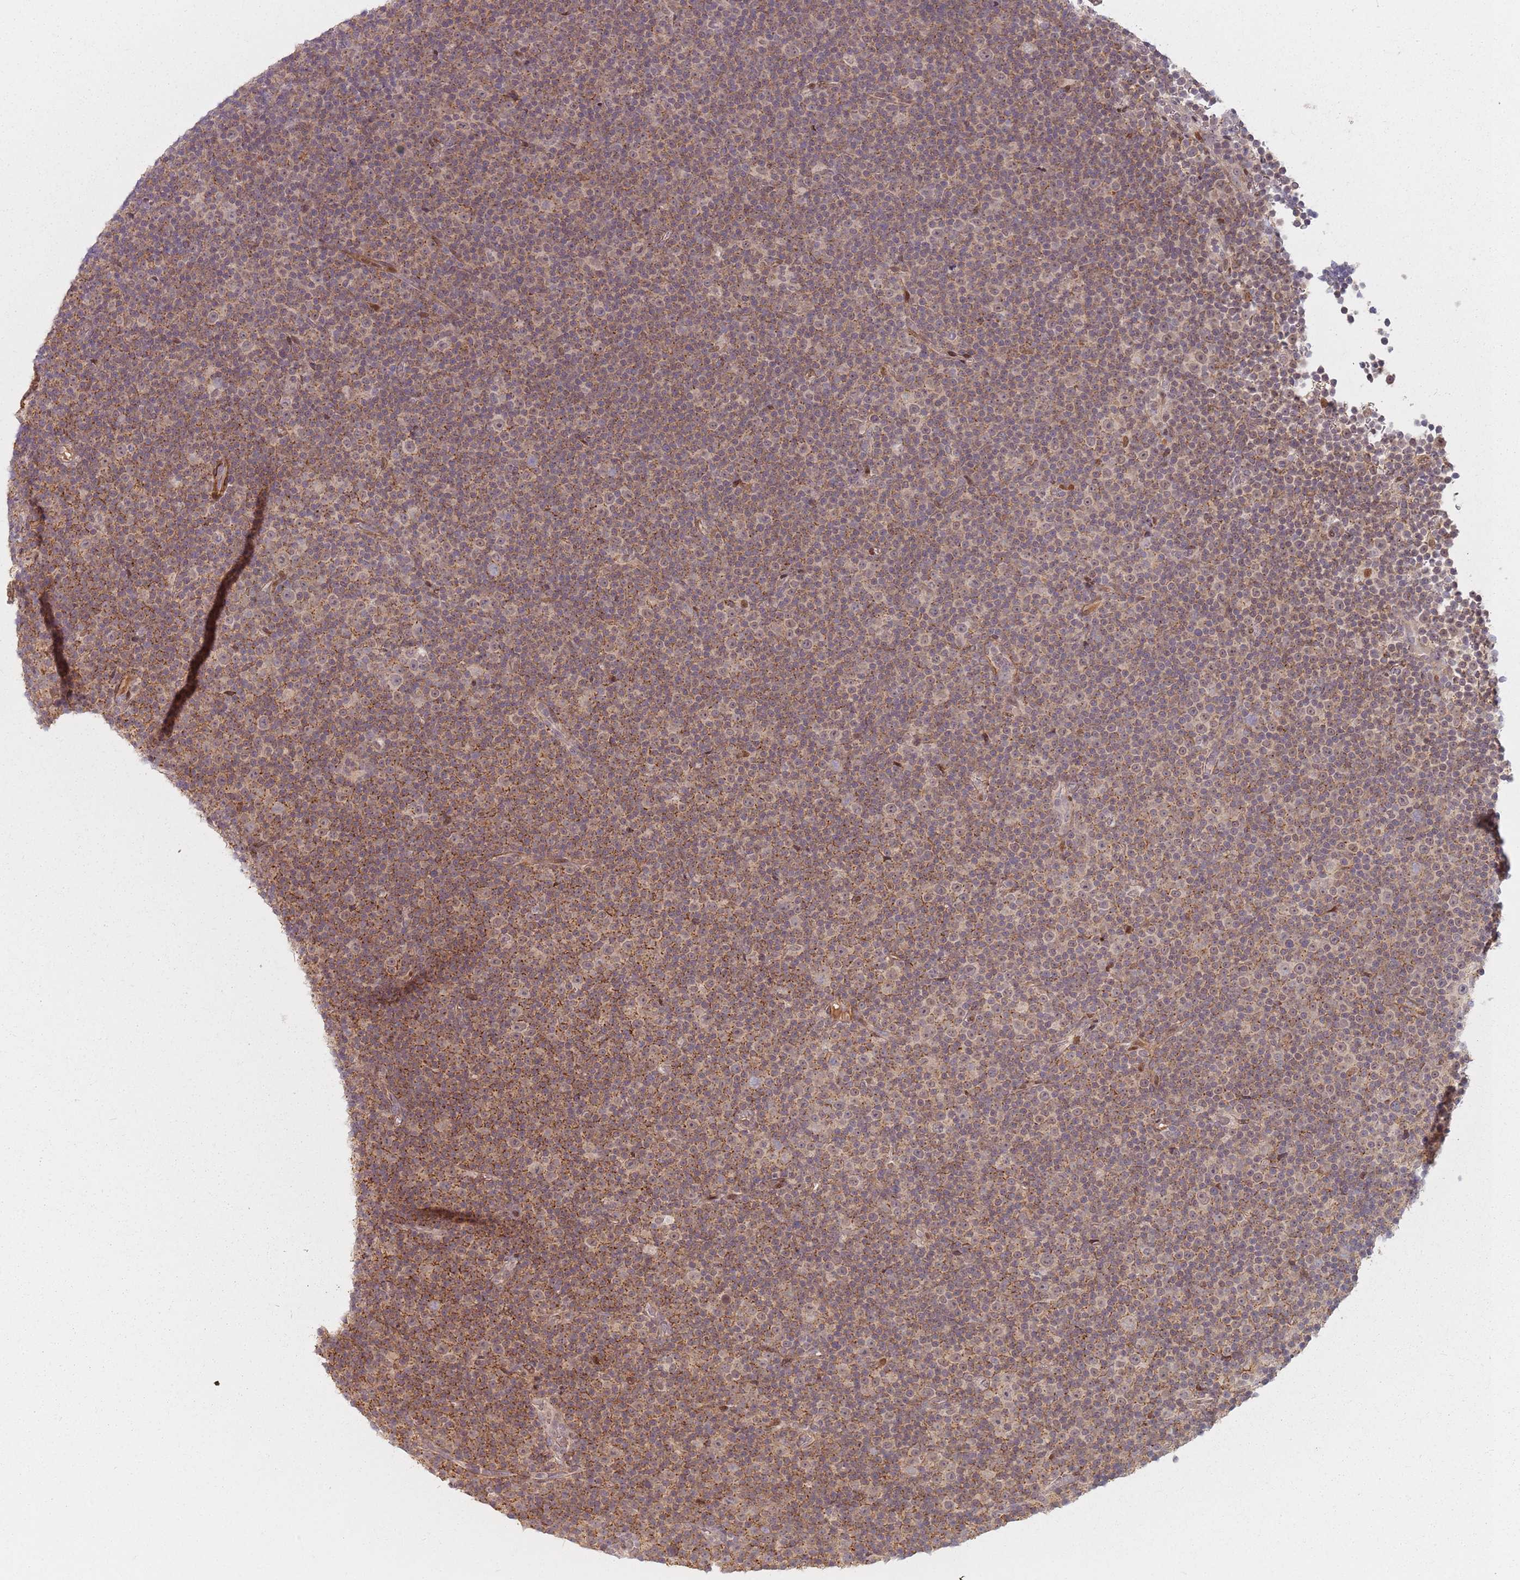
{"staining": {"intensity": "moderate", "quantity": "25%-75%", "location": "cytoplasmic/membranous,nuclear"}, "tissue": "lymphoma", "cell_type": "Tumor cells", "image_type": "cancer", "snomed": [{"axis": "morphology", "description": "Malignant lymphoma, non-Hodgkin's type, Low grade"}, {"axis": "topography", "description": "Lymph node"}], "caption": "There is medium levels of moderate cytoplasmic/membranous and nuclear staining in tumor cells of malignant lymphoma, non-Hodgkin's type (low-grade), as demonstrated by immunohistochemical staining (brown color).", "gene": "RPS6KA2", "patient": {"sex": "female", "age": 67}}